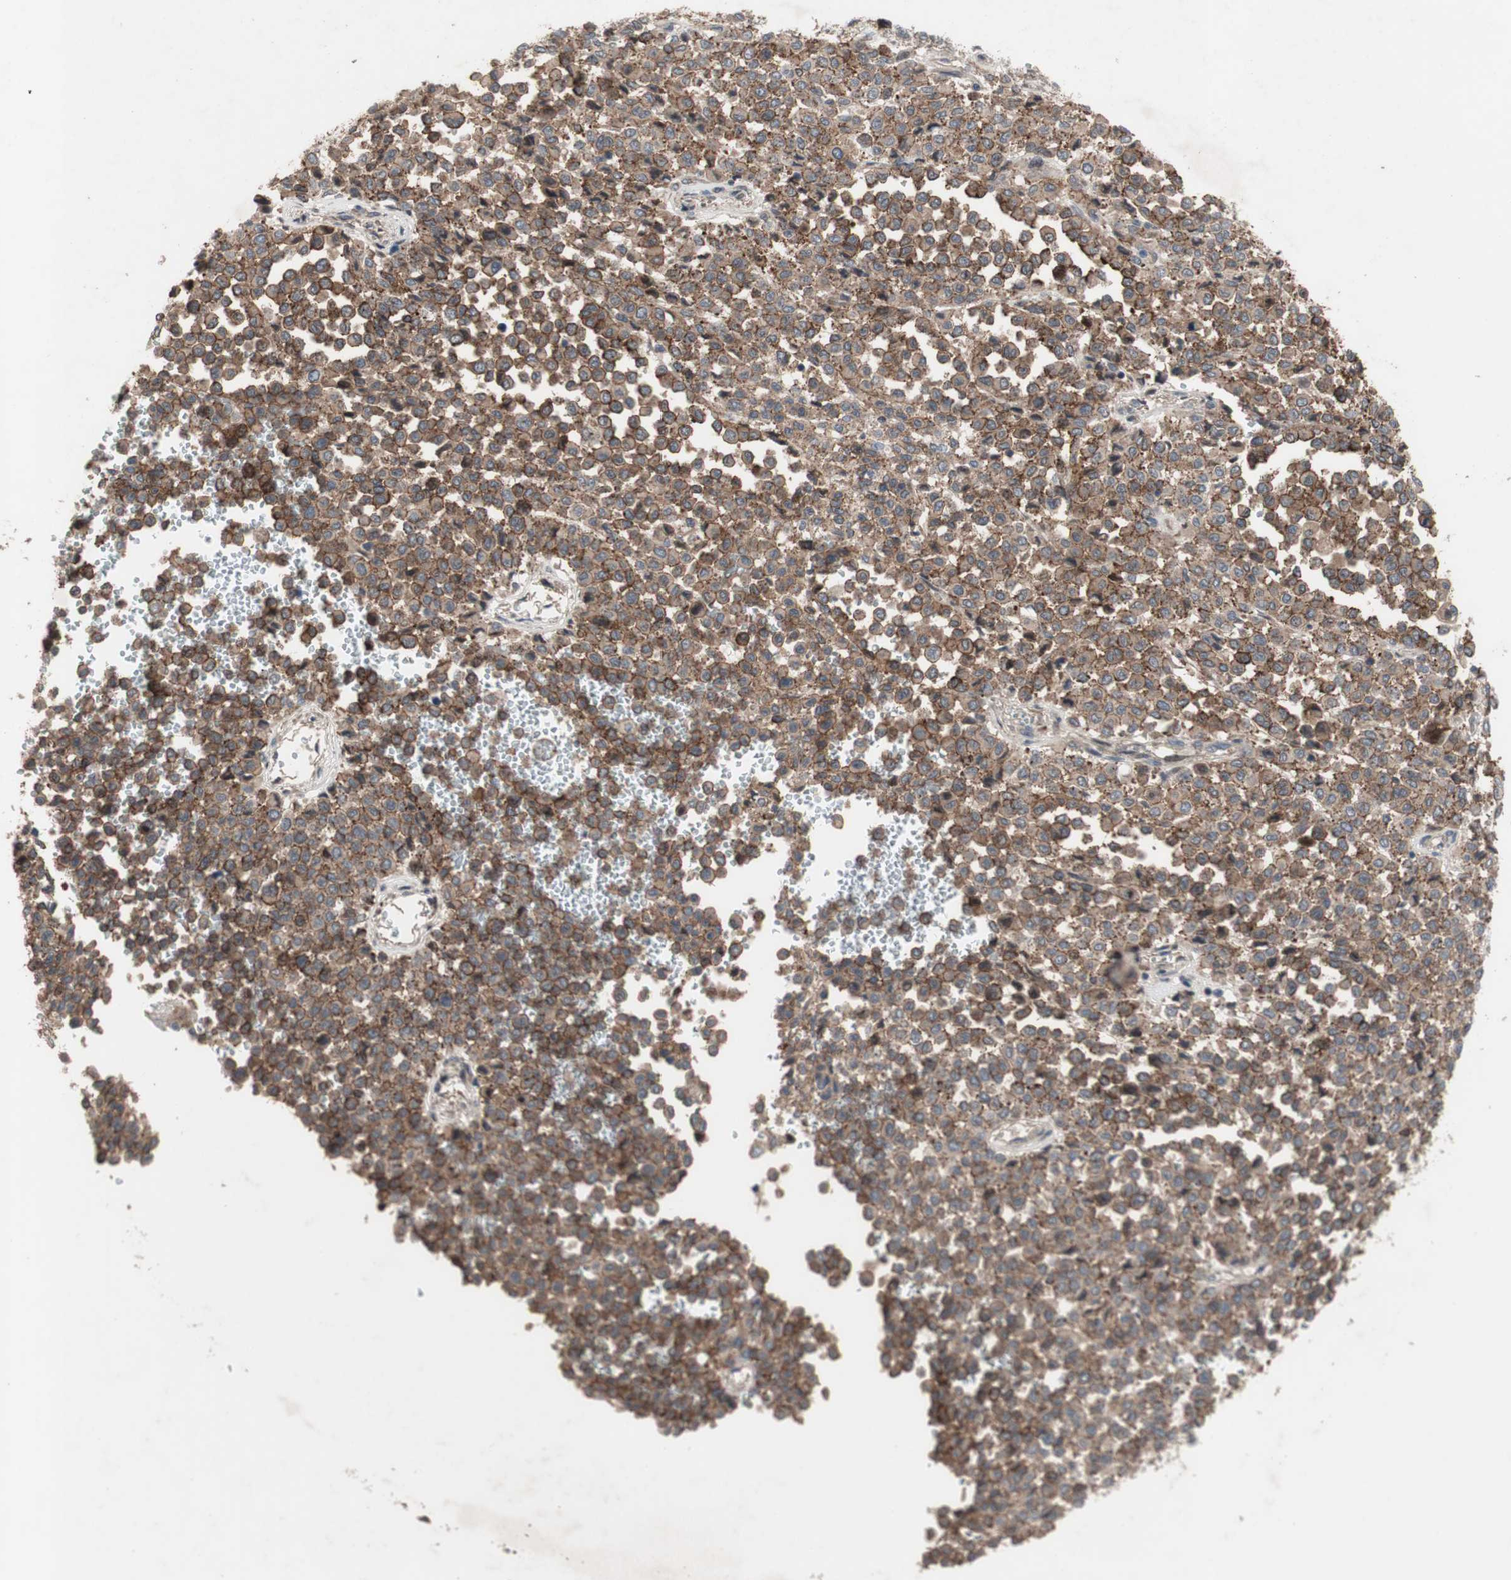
{"staining": {"intensity": "moderate", "quantity": ">75%", "location": "cytoplasmic/membranous"}, "tissue": "melanoma", "cell_type": "Tumor cells", "image_type": "cancer", "snomed": [{"axis": "morphology", "description": "Malignant melanoma, Metastatic site"}, {"axis": "topography", "description": "Pancreas"}], "caption": "This is a micrograph of immunohistochemistry (IHC) staining of melanoma, which shows moderate expression in the cytoplasmic/membranous of tumor cells.", "gene": "OAZ1", "patient": {"sex": "female", "age": 30}}